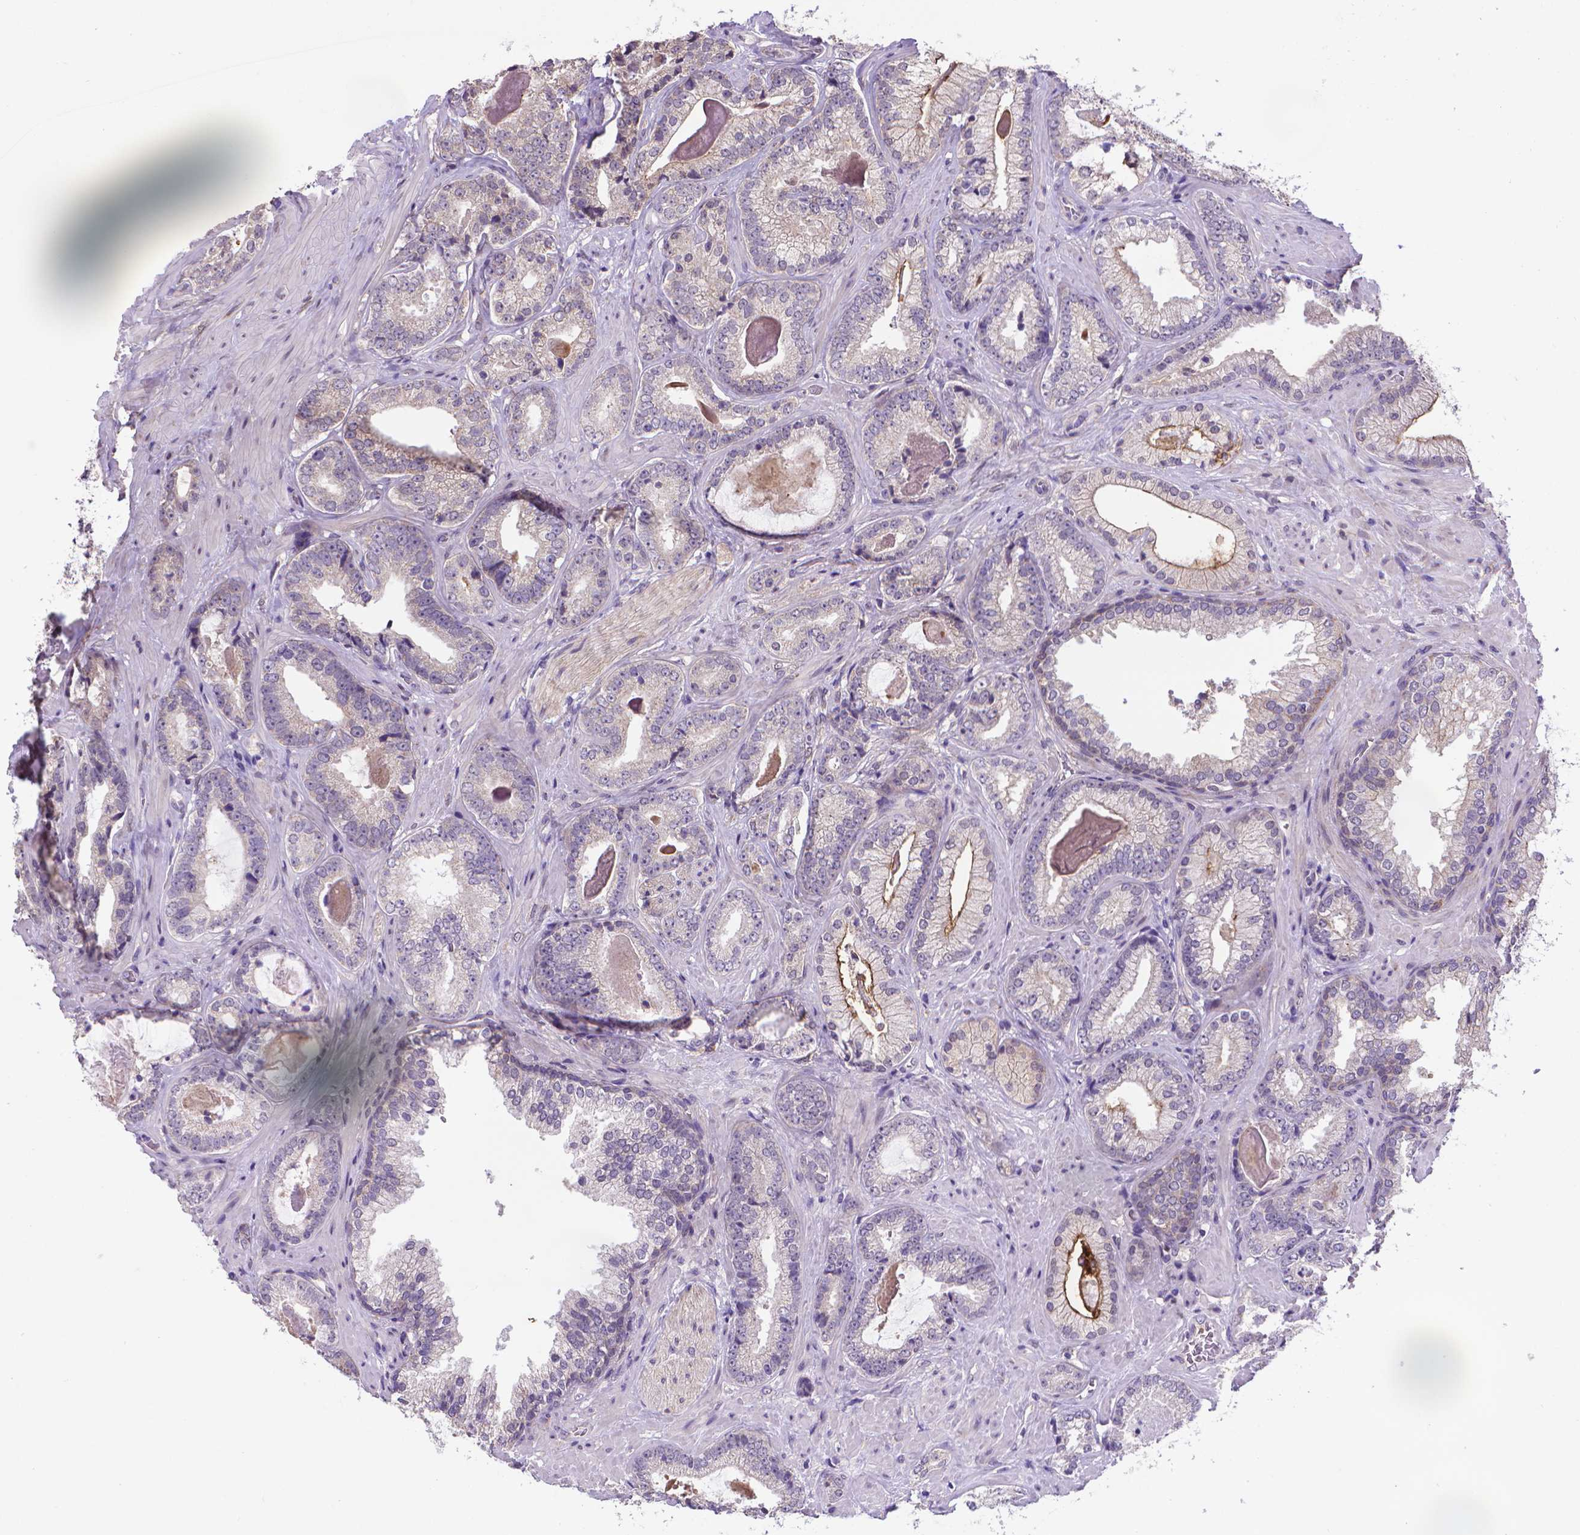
{"staining": {"intensity": "negative", "quantity": "none", "location": "none"}, "tissue": "prostate cancer", "cell_type": "Tumor cells", "image_type": "cancer", "snomed": [{"axis": "morphology", "description": "Adenocarcinoma, Low grade"}, {"axis": "topography", "description": "Prostate"}], "caption": "The immunohistochemistry (IHC) image has no significant staining in tumor cells of low-grade adenocarcinoma (prostate) tissue.", "gene": "GPR63", "patient": {"sex": "male", "age": 61}}